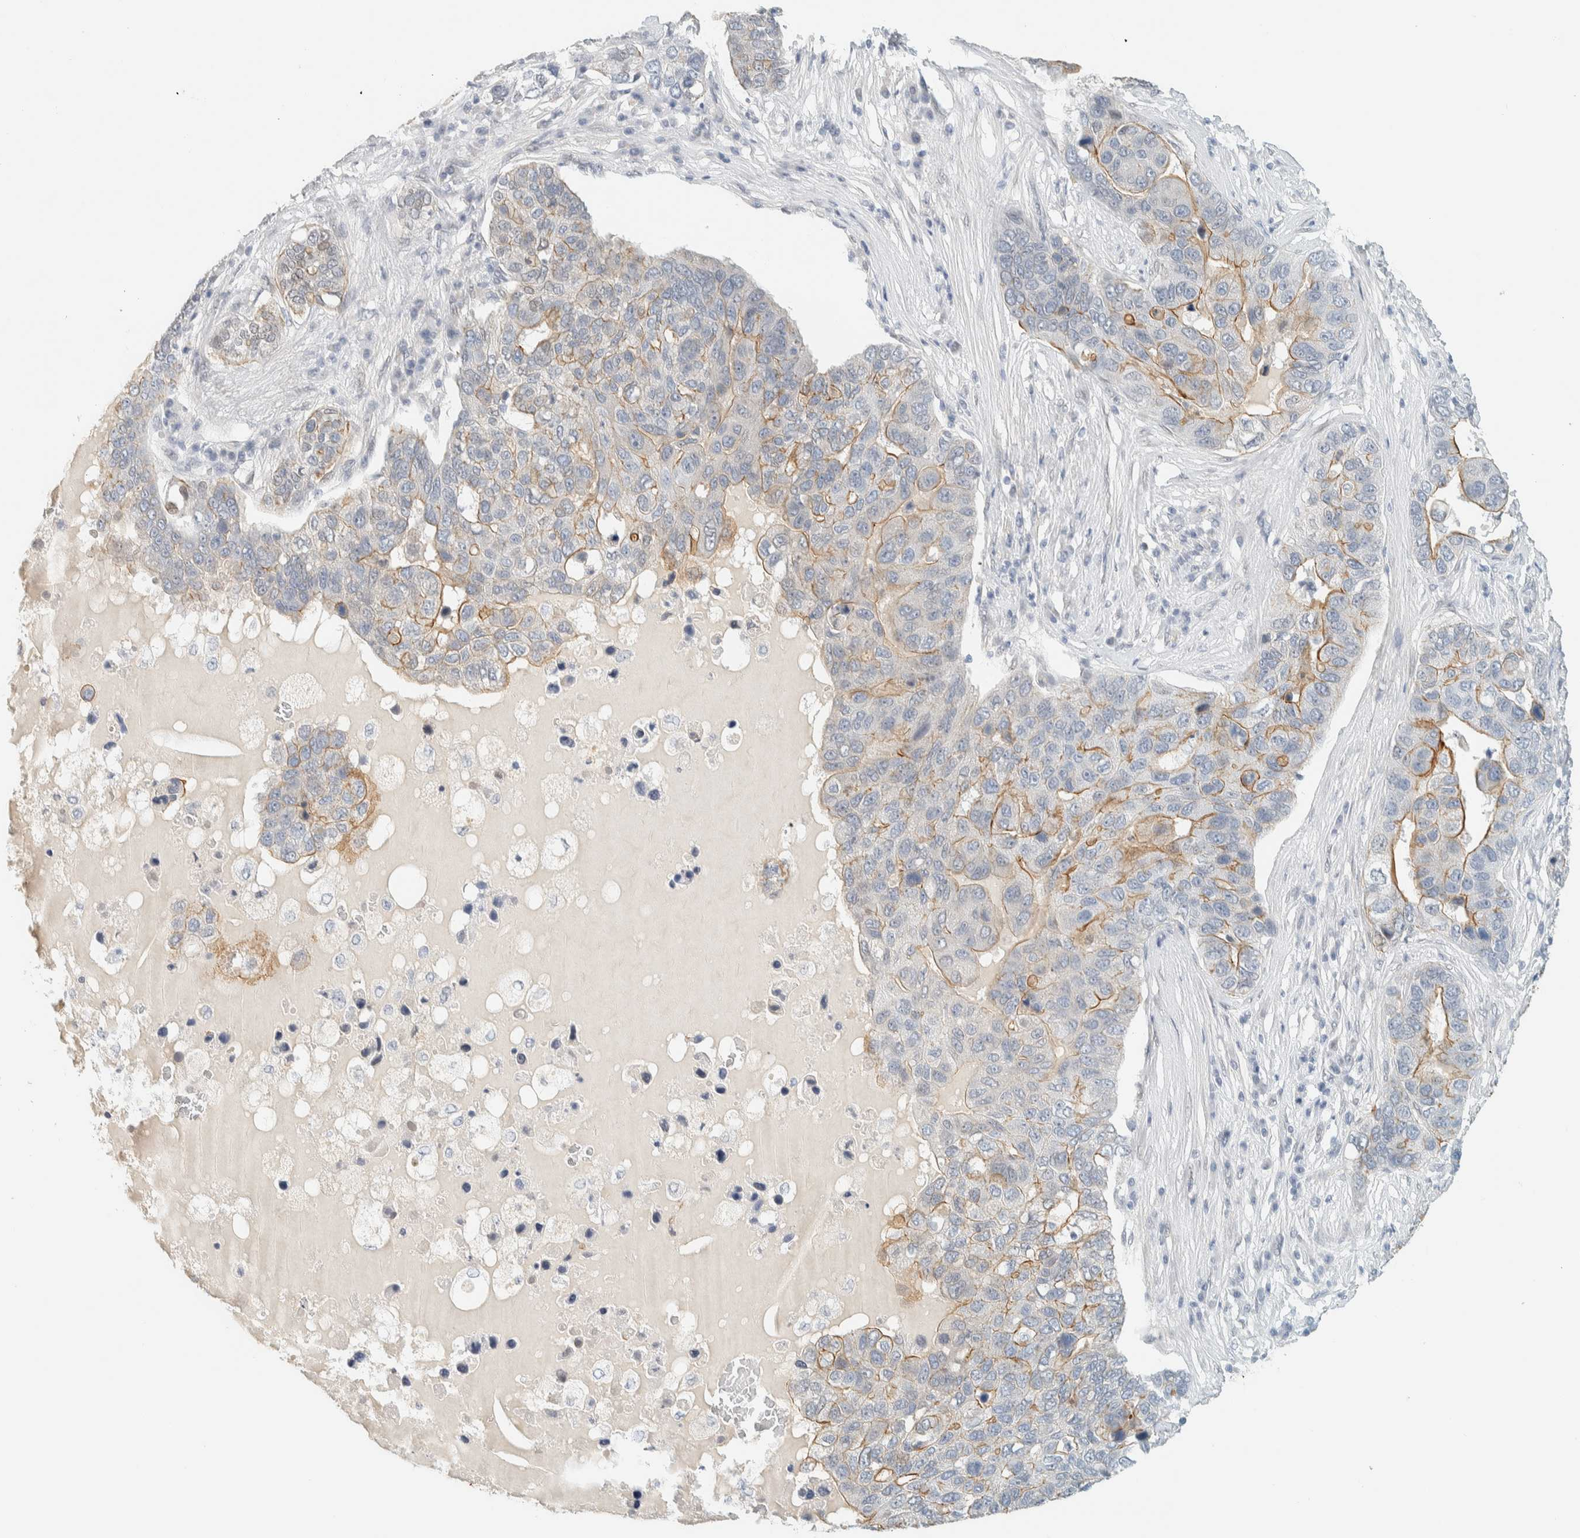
{"staining": {"intensity": "moderate", "quantity": "<25%", "location": "cytoplasmic/membranous"}, "tissue": "pancreatic cancer", "cell_type": "Tumor cells", "image_type": "cancer", "snomed": [{"axis": "morphology", "description": "Adenocarcinoma, NOS"}, {"axis": "topography", "description": "Pancreas"}], "caption": "A brown stain labels moderate cytoplasmic/membranous staining of a protein in human pancreatic adenocarcinoma tumor cells.", "gene": "C1QTNF12", "patient": {"sex": "female", "age": 61}}